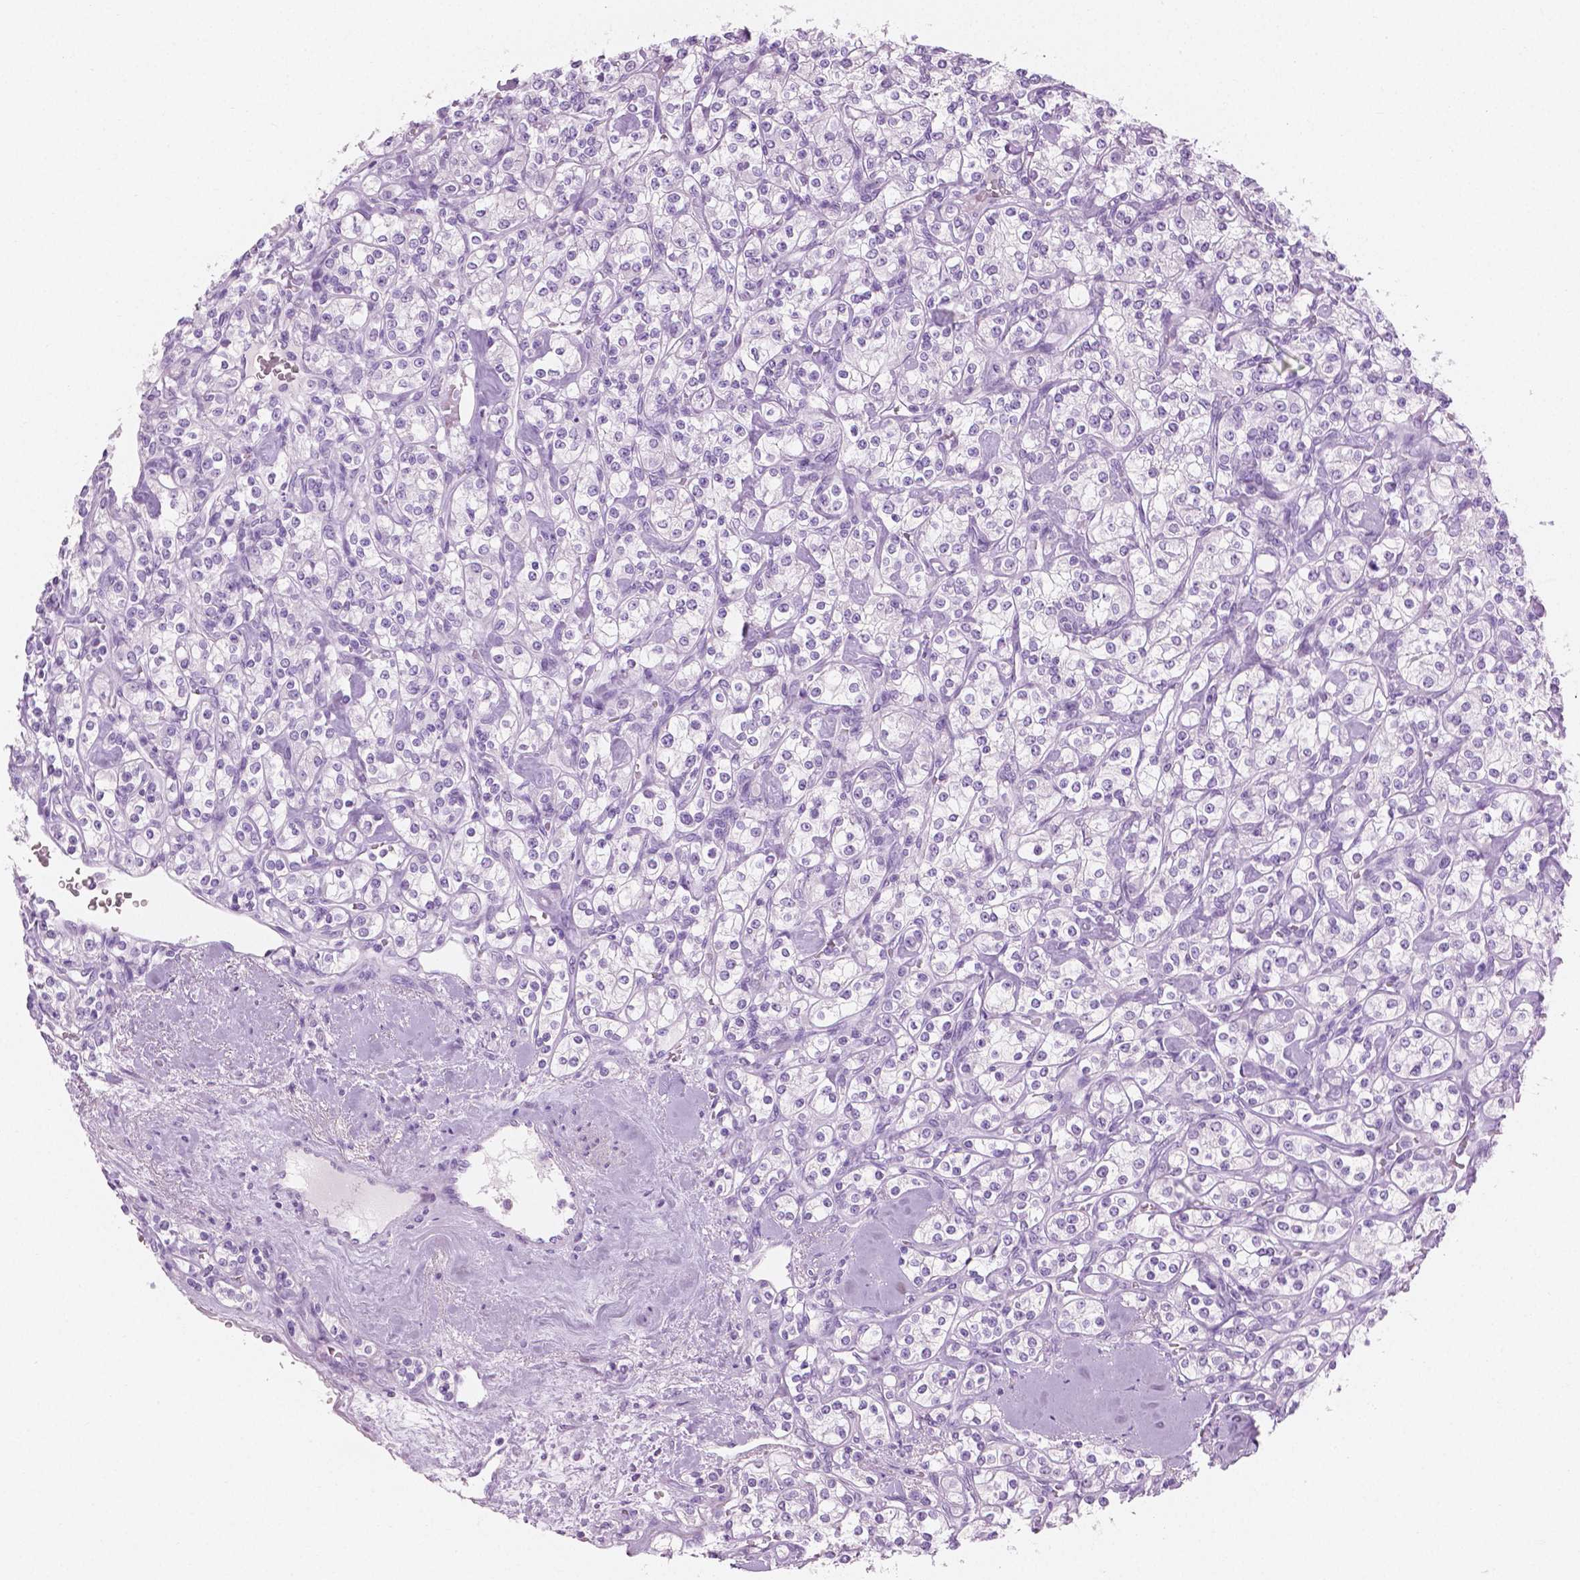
{"staining": {"intensity": "negative", "quantity": "none", "location": "none"}, "tissue": "renal cancer", "cell_type": "Tumor cells", "image_type": "cancer", "snomed": [{"axis": "morphology", "description": "Adenocarcinoma, NOS"}, {"axis": "topography", "description": "Kidney"}], "caption": "Immunohistochemical staining of renal cancer (adenocarcinoma) demonstrates no significant expression in tumor cells. The staining is performed using DAB (3,3'-diaminobenzidine) brown chromogen with nuclei counter-stained in using hematoxylin.", "gene": "PLIN4", "patient": {"sex": "male", "age": 77}}